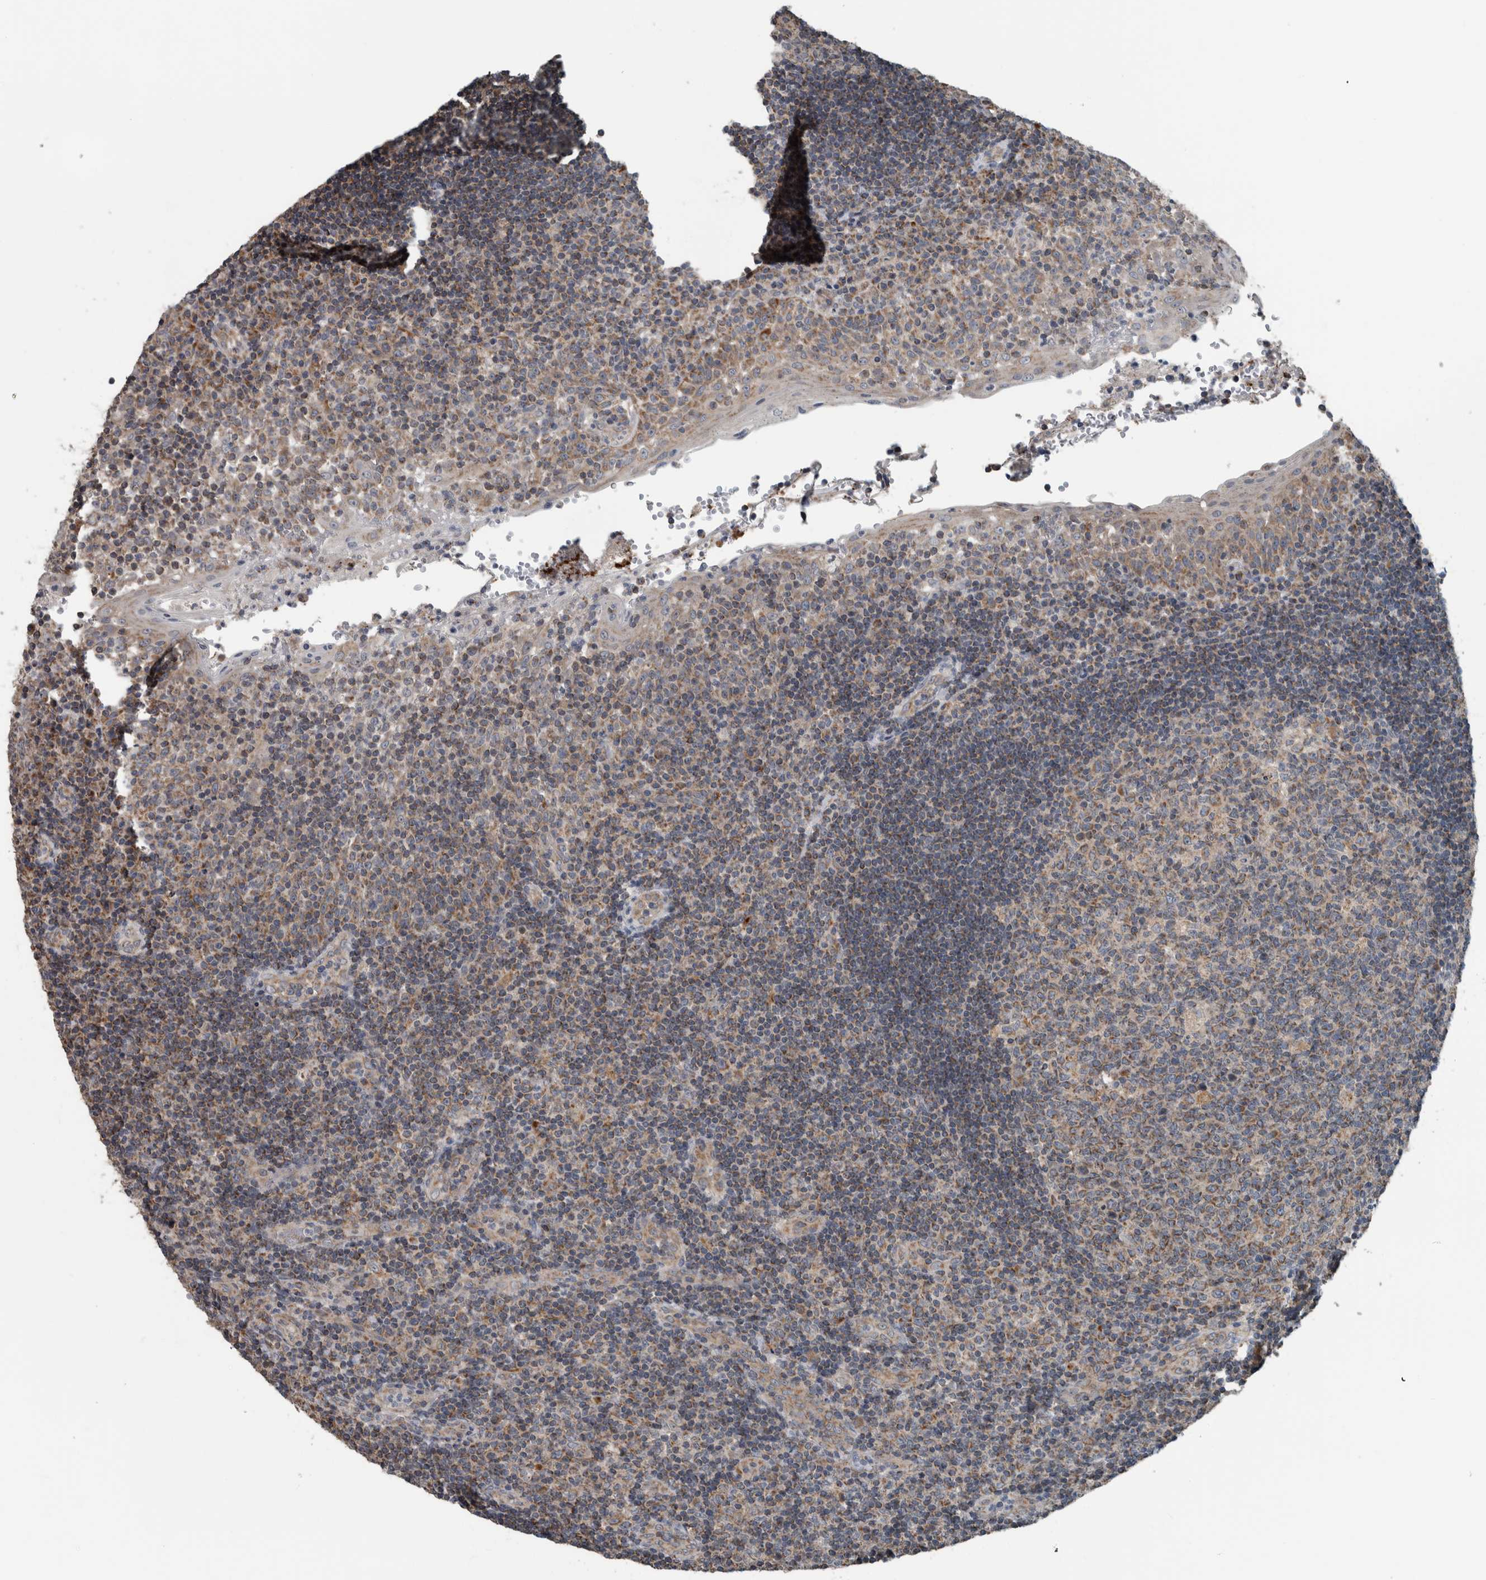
{"staining": {"intensity": "weak", "quantity": ">75%", "location": "cytoplasmic/membranous"}, "tissue": "tonsil", "cell_type": "Germinal center cells", "image_type": "normal", "snomed": [{"axis": "morphology", "description": "Normal tissue, NOS"}, {"axis": "topography", "description": "Tonsil"}], "caption": "Protein staining of benign tonsil demonstrates weak cytoplasmic/membranous staining in about >75% of germinal center cells.", "gene": "ARMC1", "patient": {"sex": "female", "age": 40}}